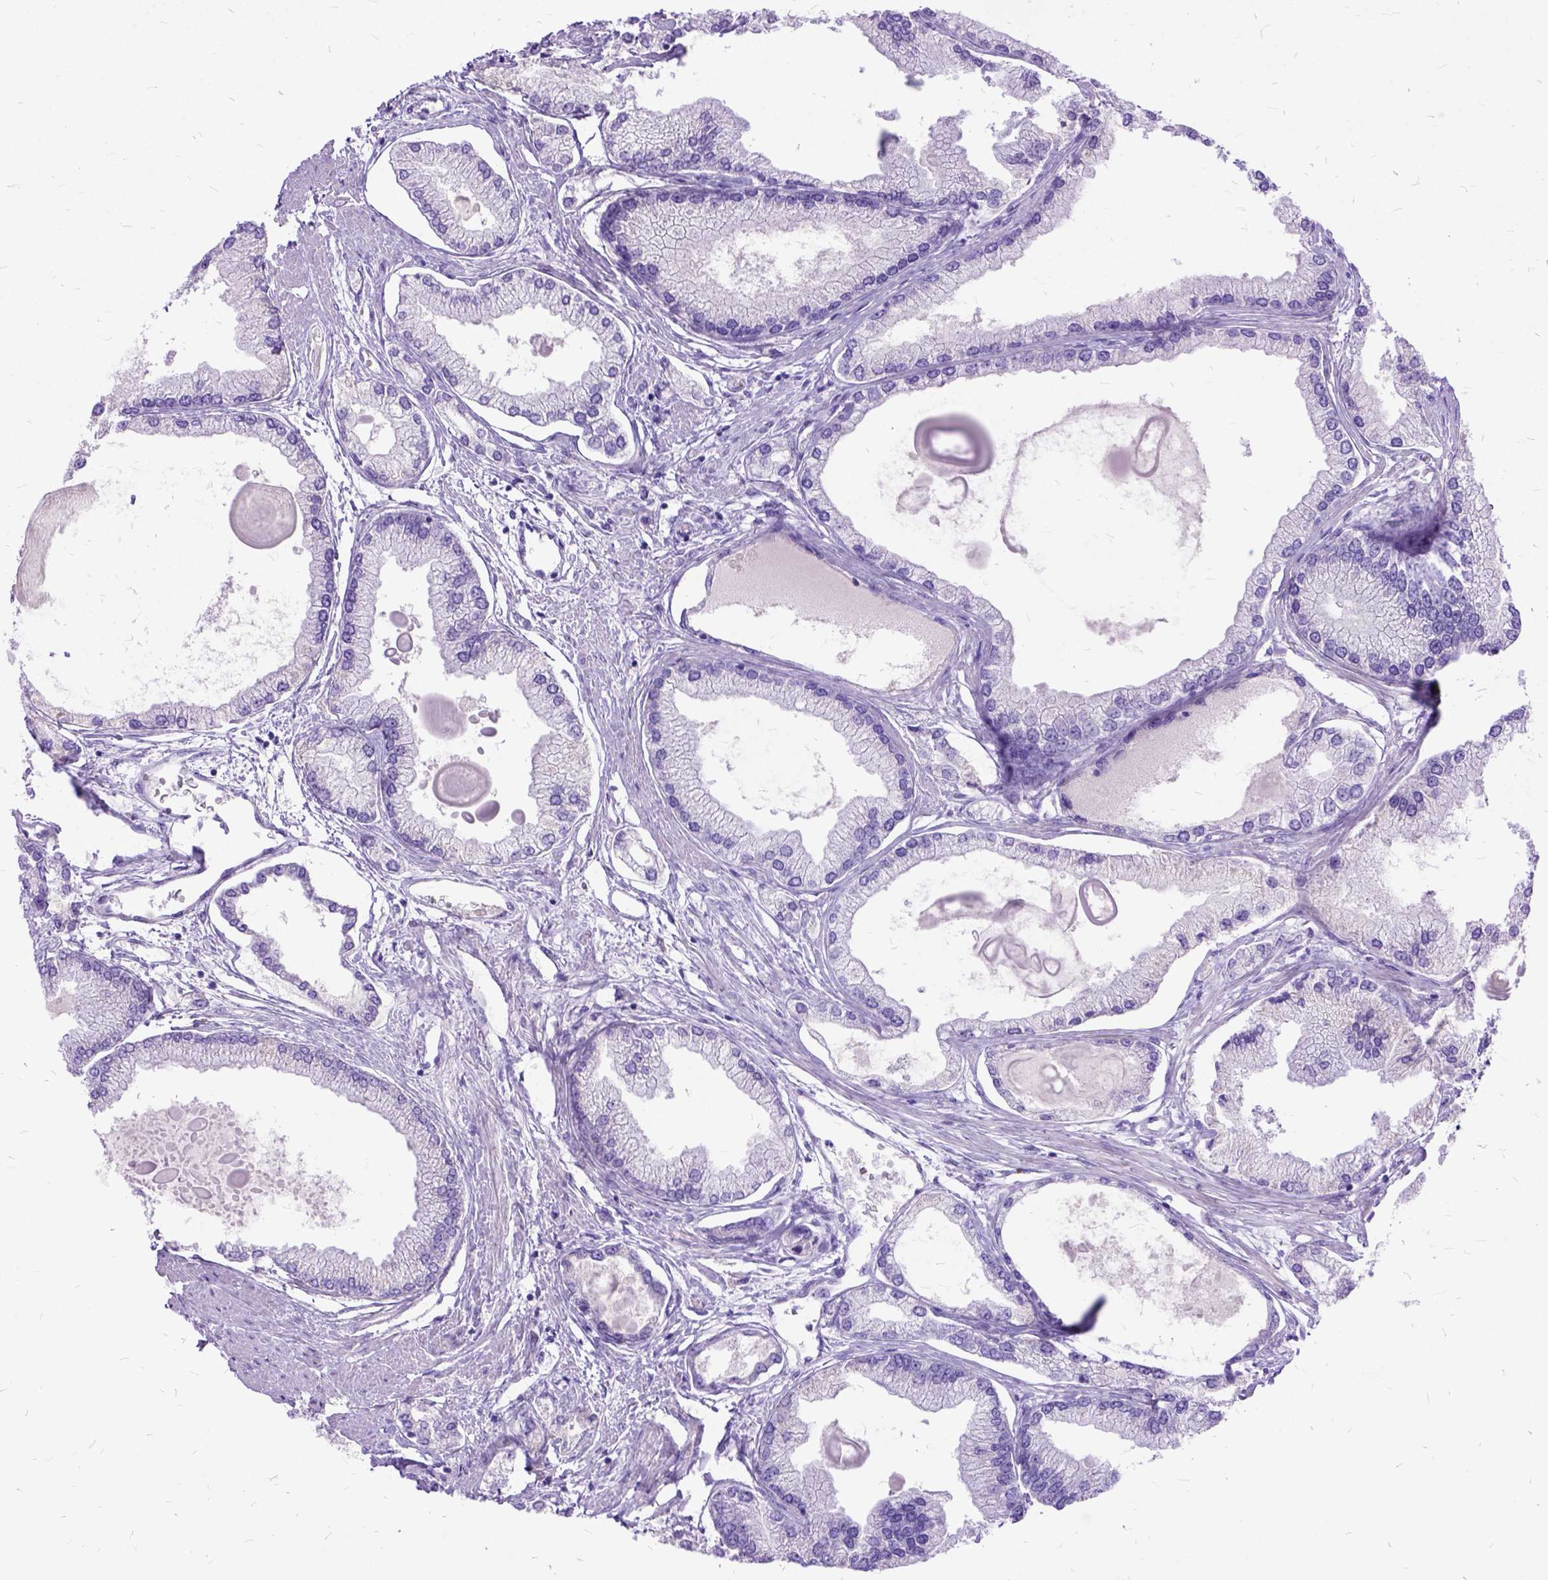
{"staining": {"intensity": "negative", "quantity": "none", "location": "none"}, "tissue": "prostate cancer", "cell_type": "Tumor cells", "image_type": "cancer", "snomed": [{"axis": "morphology", "description": "Adenocarcinoma, High grade"}, {"axis": "topography", "description": "Prostate"}], "caption": "Protein analysis of prostate cancer displays no significant expression in tumor cells. (DAB immunohistochemistry (IHC), high magnification).", "gene": "CTAG2", "patient": {"sex": "male", "age": 68}}